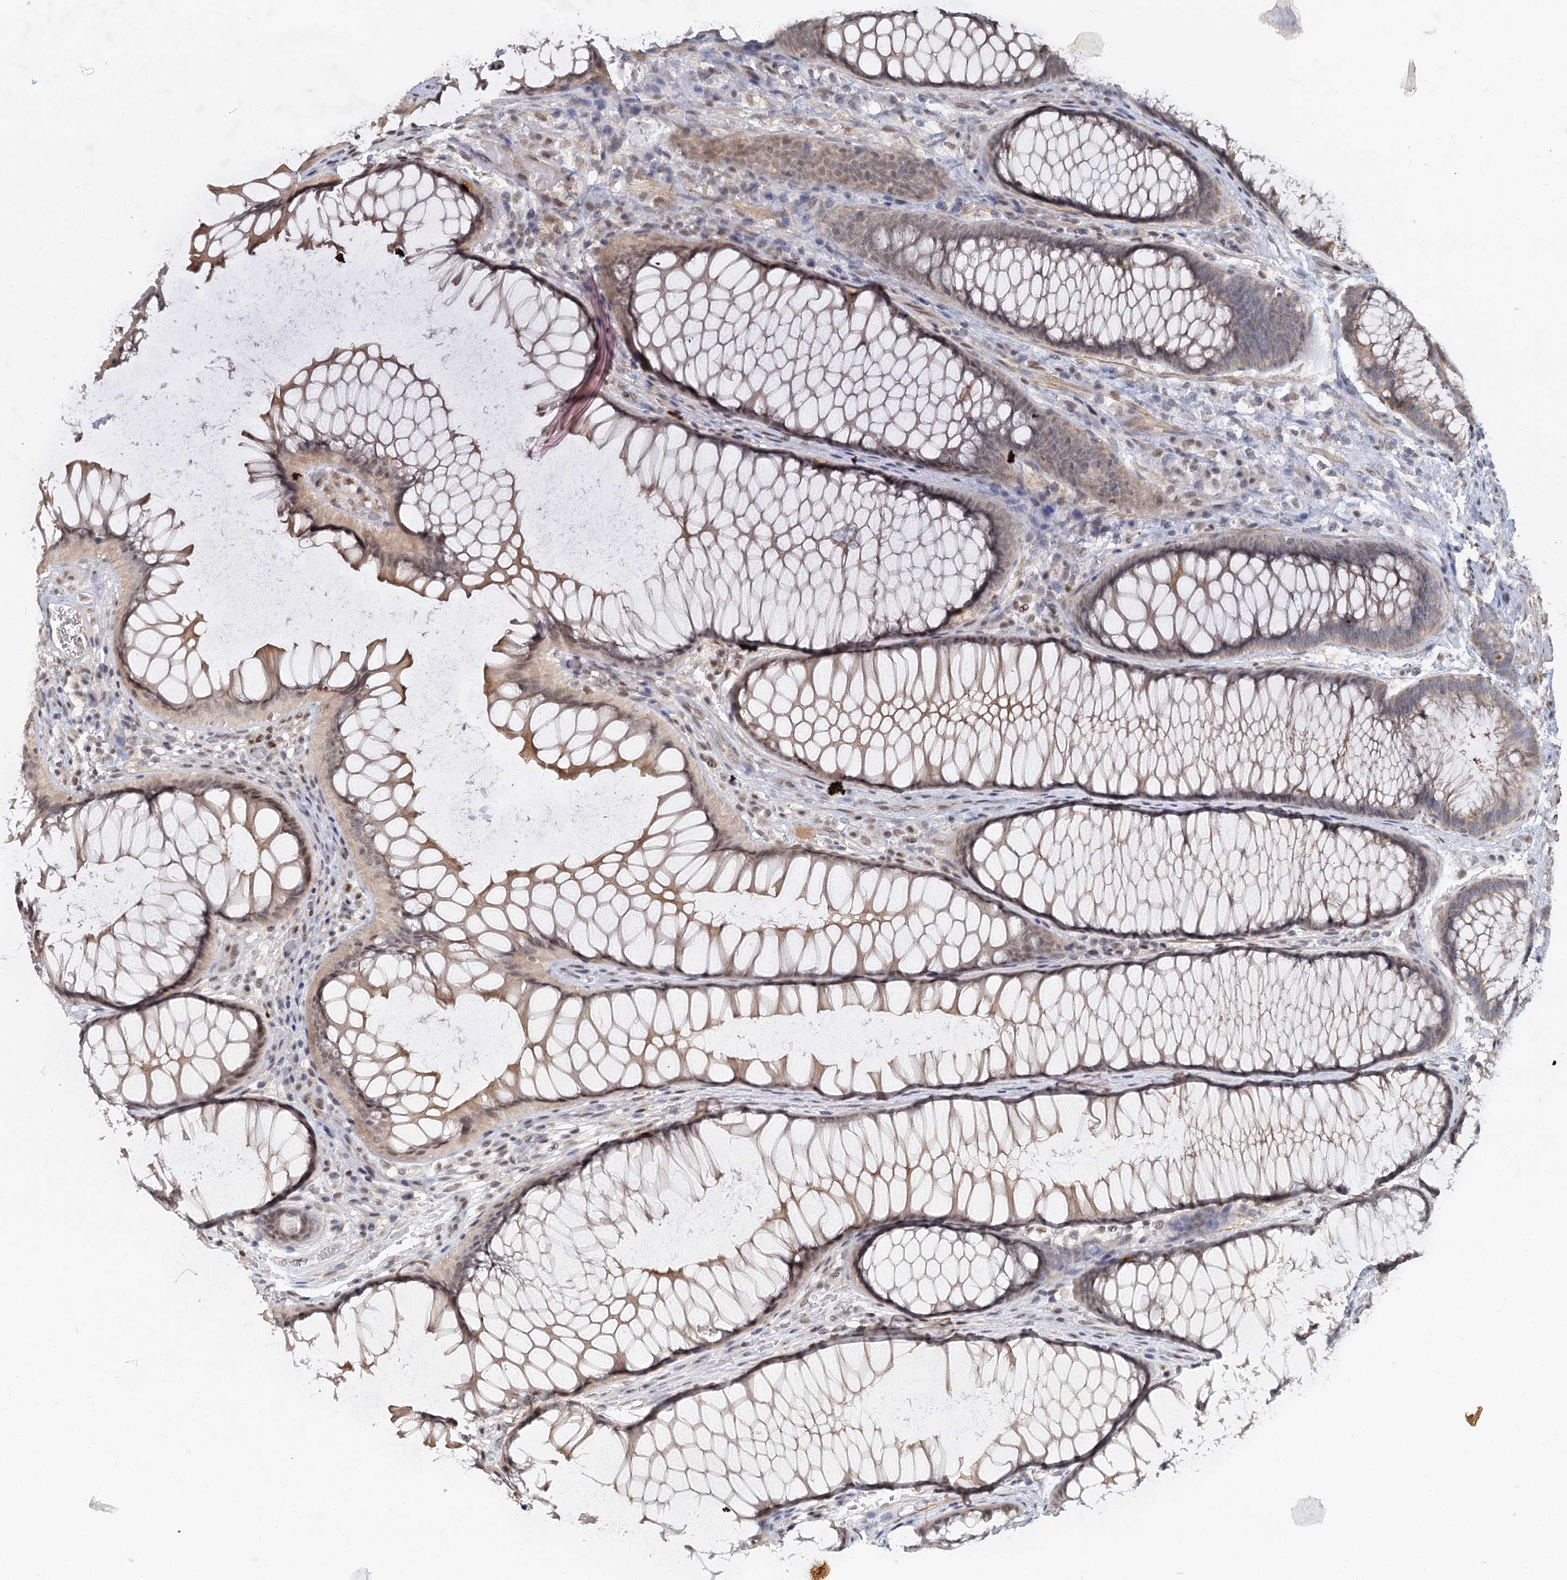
{"staining": {"intensity": "weak", "quantity": ">75%", "location": "nuclear"}, "tissue": "colon", "cell_type": "Endothelial cells", "image_type": "normal", "snomed": [{"axis": "morphology", "description": "Normal tissue, NOS"}, {"axis": "topography", "description": "Colon"}], "caption": "Immunohistochemical staining of normal human colon displays weak nuclear protein expression in about >75% of endothelial cells. The protein of interest is stained brown, and the nuclei are stained in blue (DAB IHC with brightfield microscopy, high magnification).", "gene": "GPATCH11", "patient": {"sex": "female", "age": 82}}